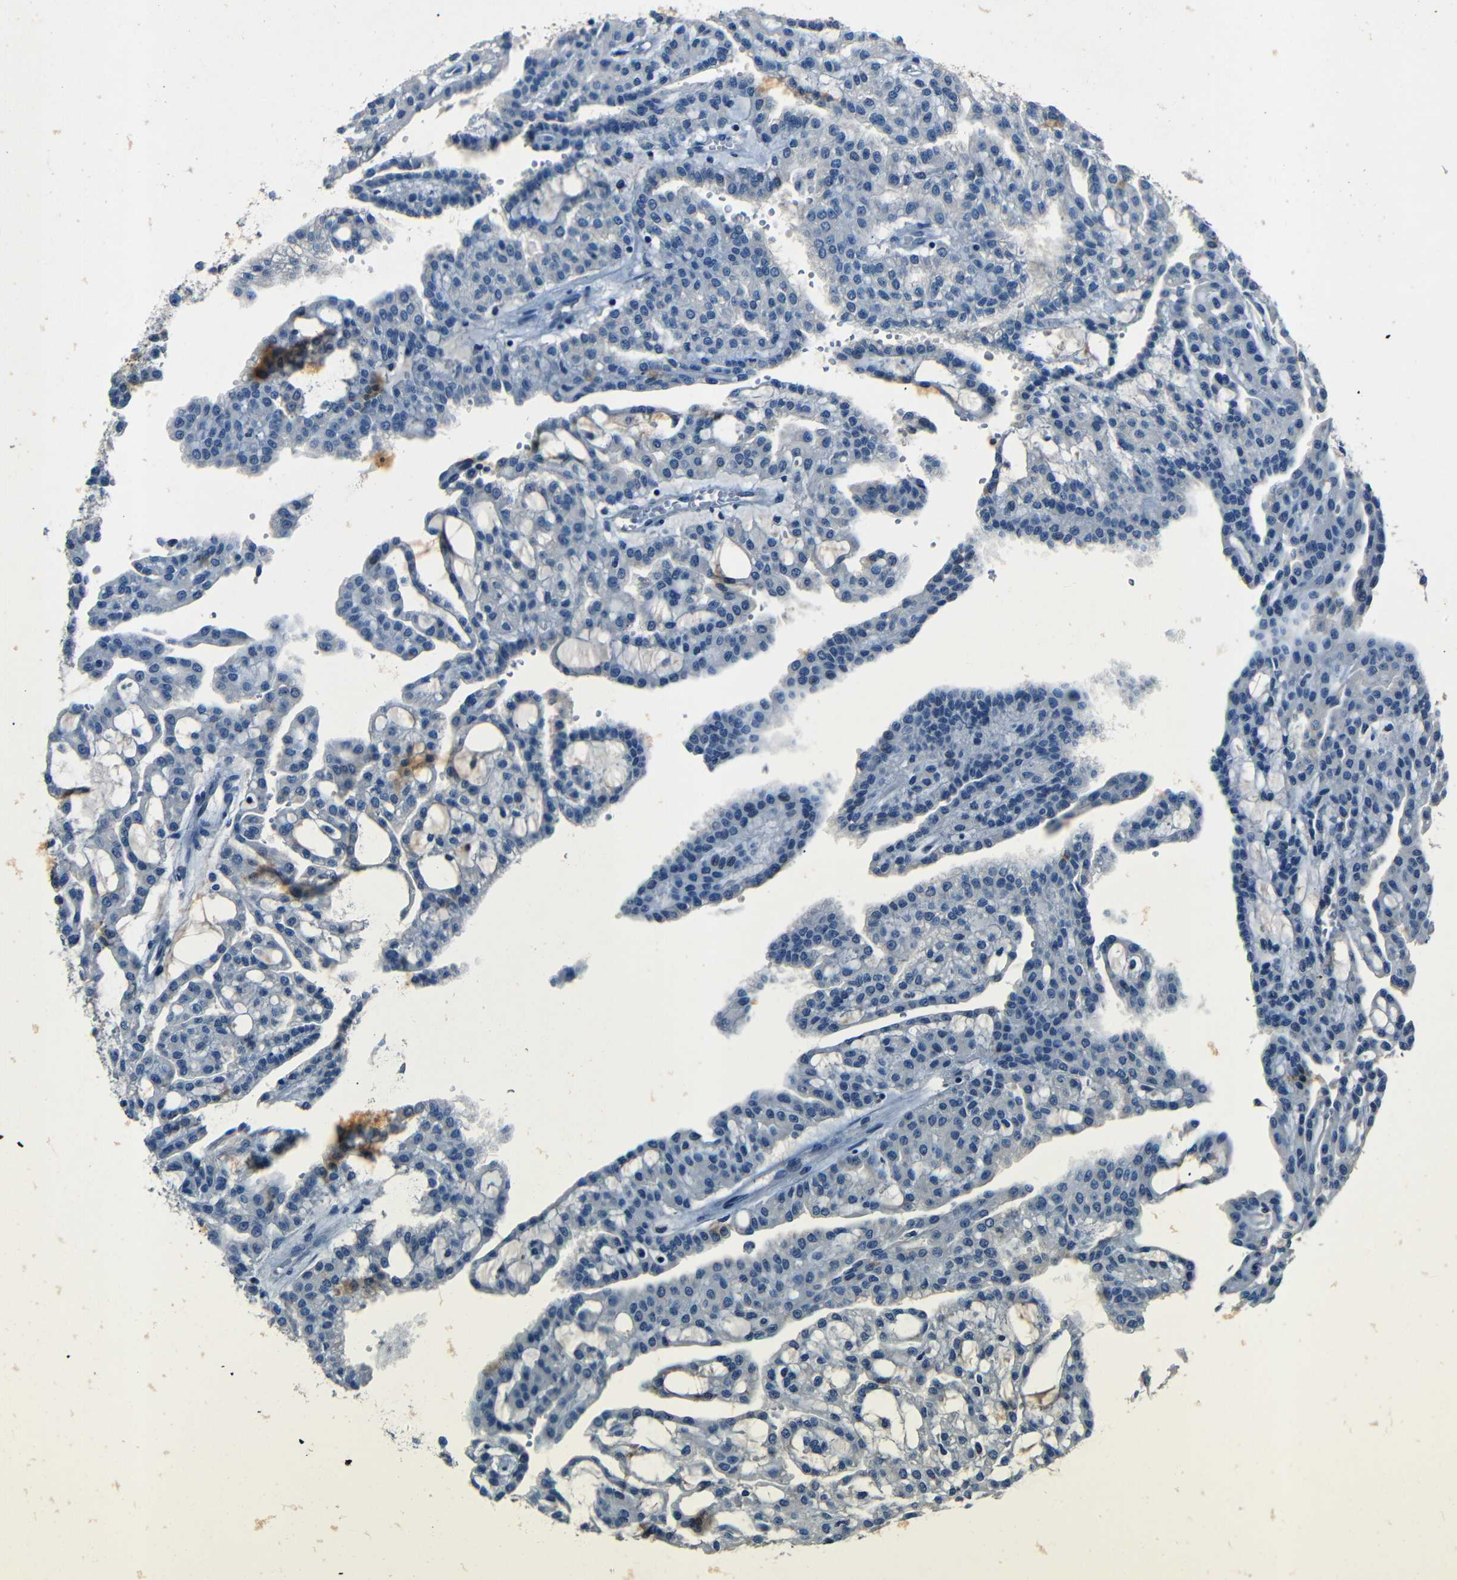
{"staining": {"intensity": "negative", "quantity": "none", "location": "none"}, "tissue": "renal cancer", "cell_type": "Tumor cells", "image_type": "cancer", "snomed": [{"axis": "morphology", "description": "Adenocarcinoma, NOS"}, {"axis": "topography", "description": "Kidney"}], "caption": "IHC of human renal adenocarcinoma demonstrates no positivity in tumor cells.", "gene": "NCMAP", "patient": {"sex": "male", "age": 63}}